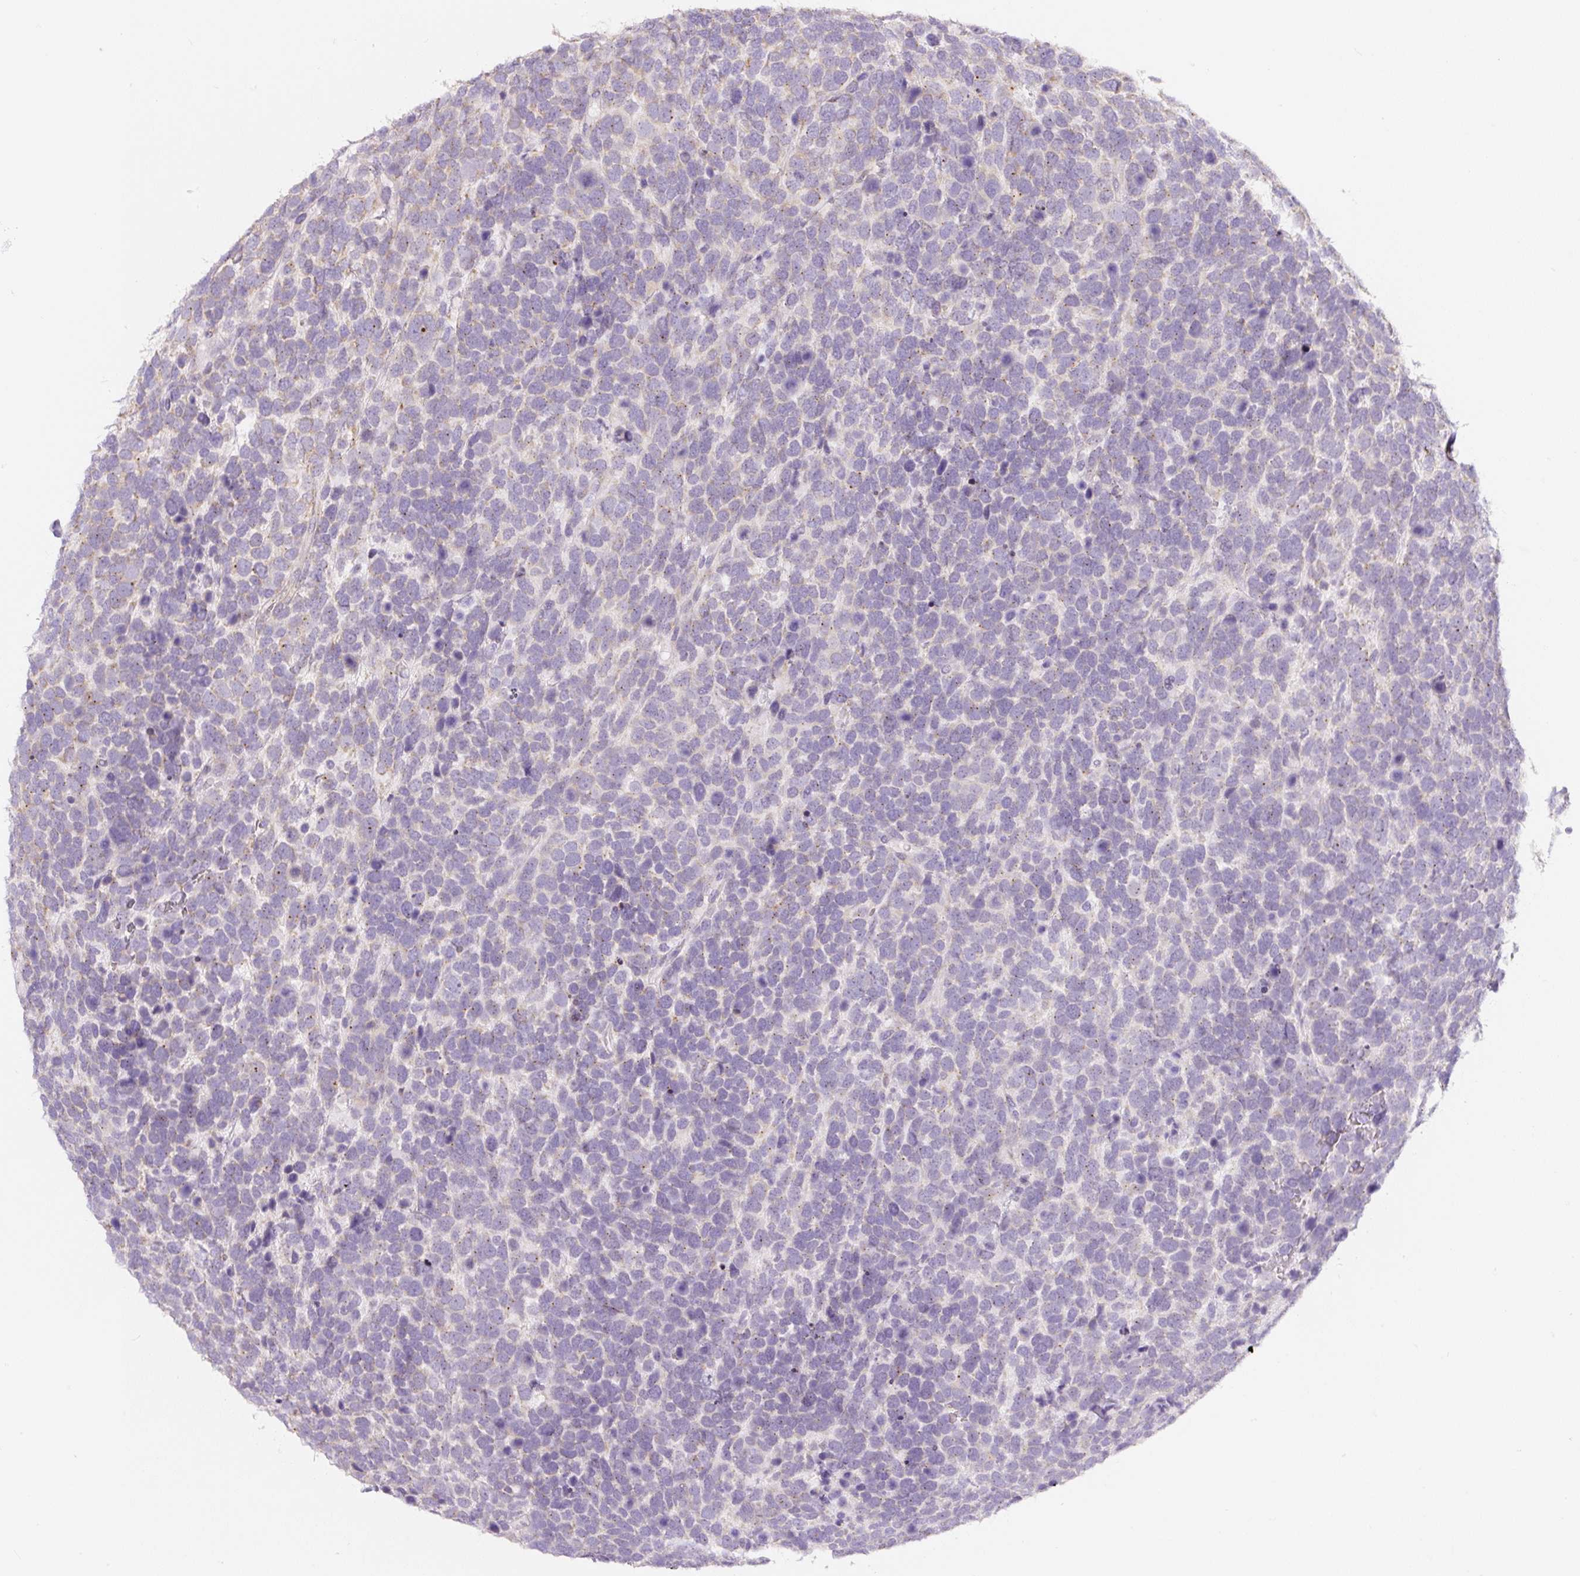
{"staining": {"intensity": "weak", "quantity": "<25%", "location": "cytoplasmic/membranous"}, "tissue": "urothelial cancer", "cell_type": "Tumor cells", "image_type": "cancer", "snomed": [{"axis": "morphology", "description": "Urothelial carcinoma, High grade"}, {"axis": "topography", "description": "Urinary bladder"}], "caption": "An image of urothelial cancer stained for a protein exhibits no brown staining in tumor cells. Brightfield microscopy of immunohistochemistry (IHC) stained with DAB (brown) and hematoxylin (blue), captured at high magnification.", "gene": "PWWP3B", "patient": {"sex": "female", "age": 82}}